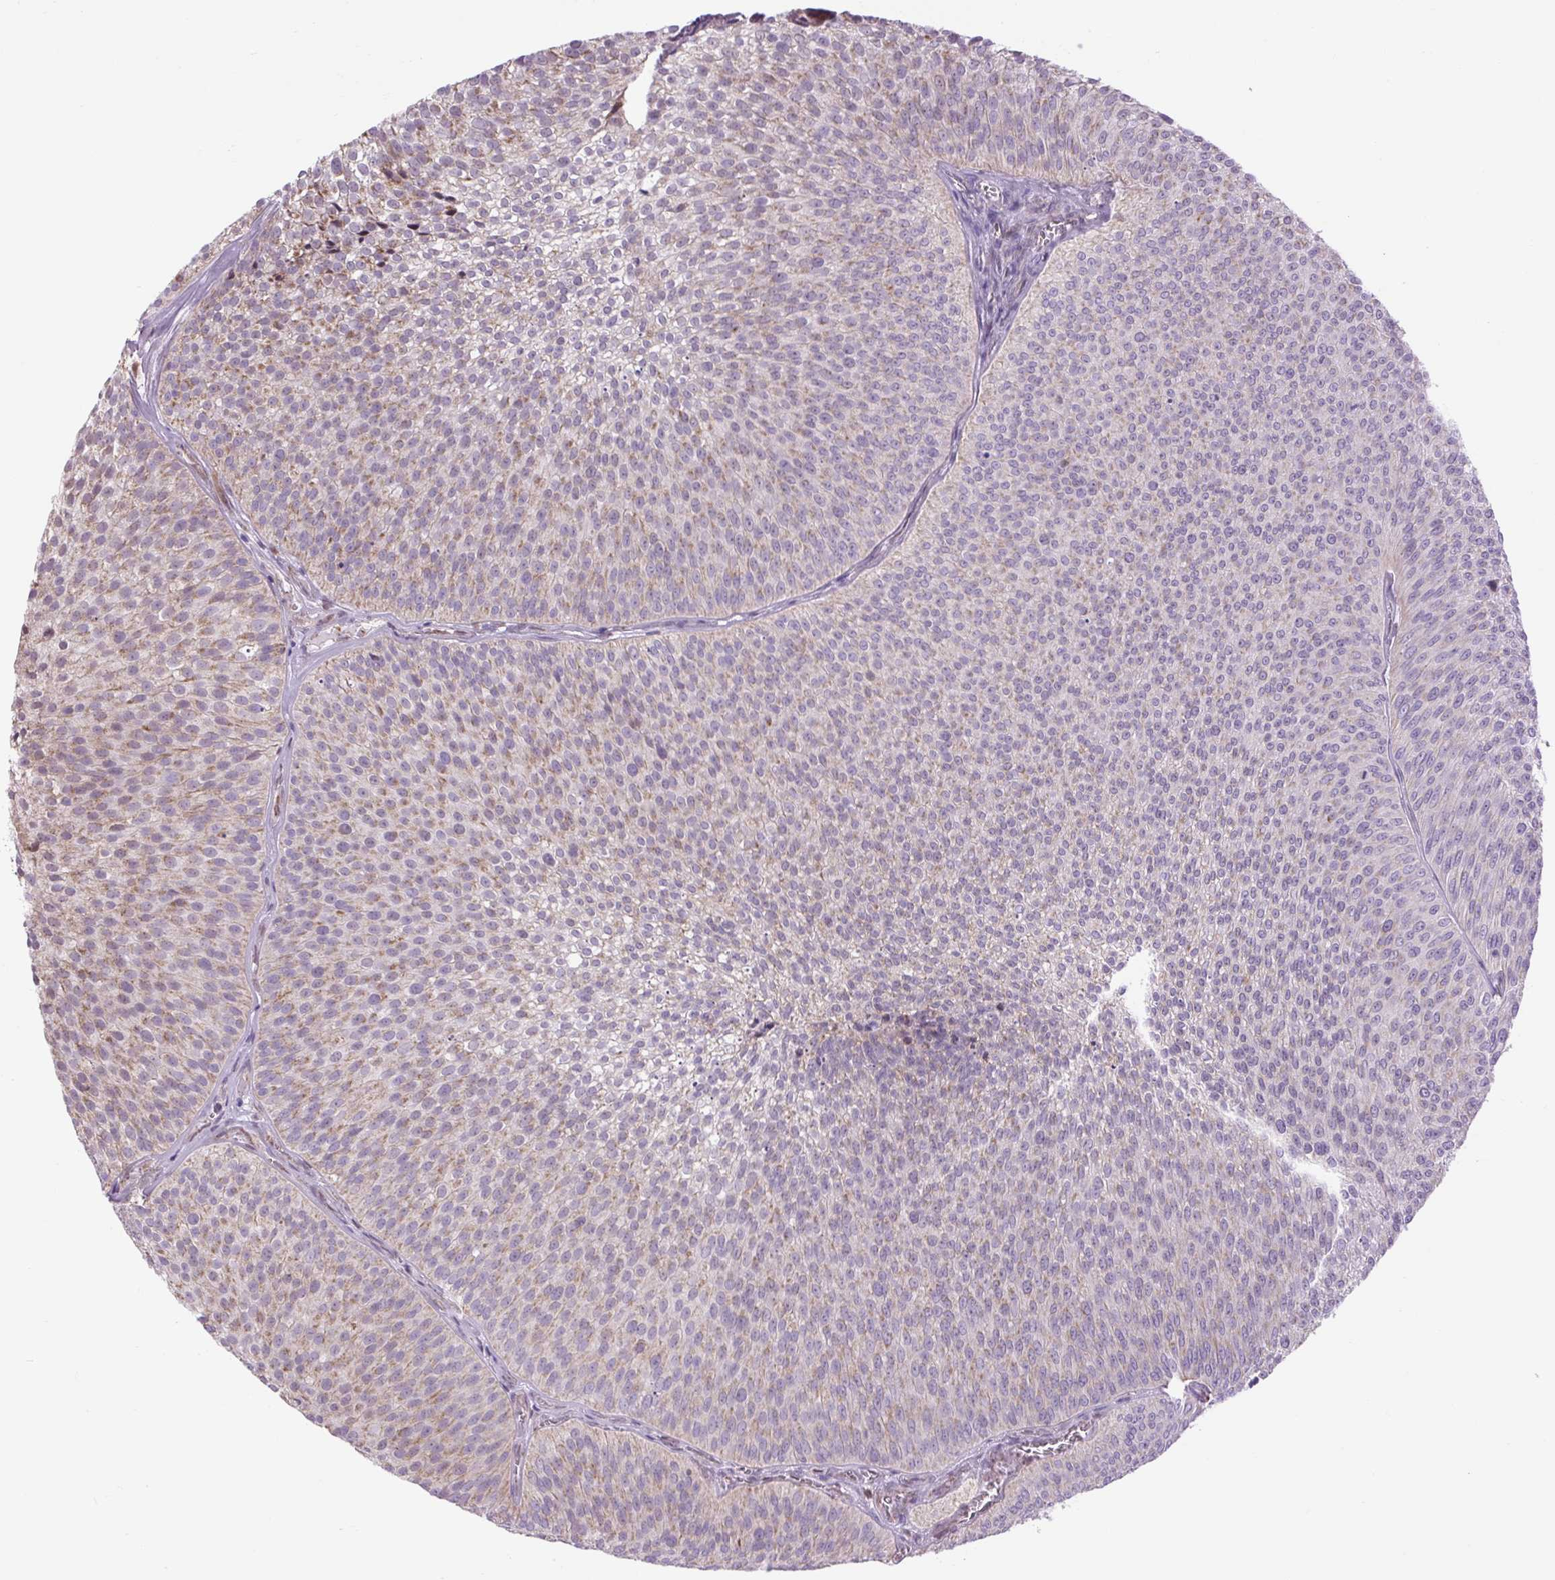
{"staining": {"intensity": "weak", "quantity": "25%-75%", "location": "cytoplasmic/membranous"}, "tissue": "urothelial cancer", "cell_type": "Tumor cells", "image_type": "cancer", "snomed": [{"axis": "morphology", "description": "Urothelial carcinoma, Low grade"}, {"axis": "topography", "description": "Urinary bladder"}], "caption": "Weak cytoplasmic/membranous staining is present in about 25%-75% of tumor cells in urothelial cancer. (DAB (3,3'-diaminobenzidine) = brown stain, brightfield microscopy at high magnification).", "gene": "SCO2", "patient": {"sex": "male", "age": 91}}